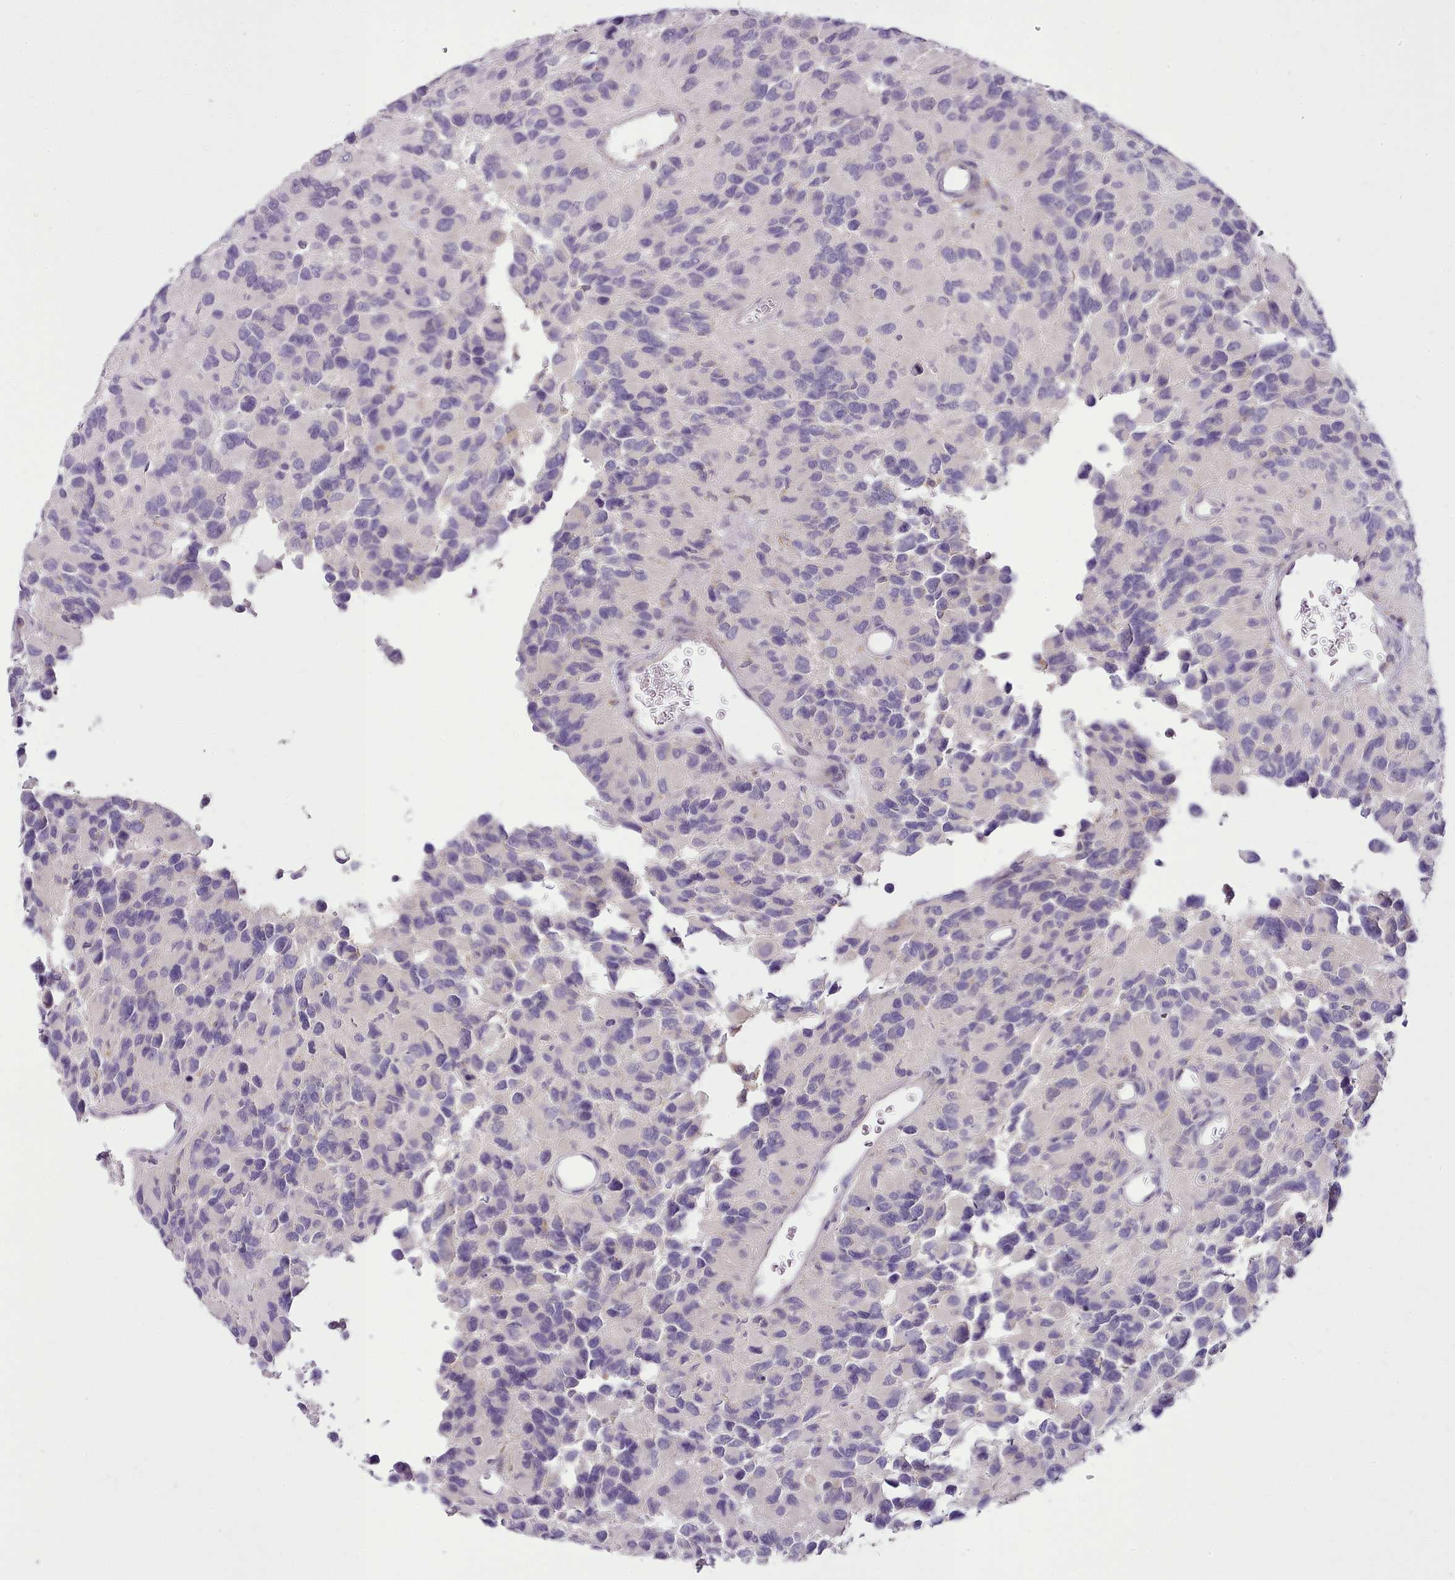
{"staining": {"intensity": "negative", "quantity": "none", "location": "none"}, "tissue": "glioma", "cell_type": "Tumor cells", "image_type": "cancer", "snomed": [{"axis": "morphology", "description": "Glioma, malignant, High grade"}, {"axis": "topography", "description": "Brain"}], "caption": "The immunohistochemistry image has no significant positivity in tumor cells of glioma tissue.", "gene": "FAM83E", "patient": {"sex": "male", "age": 77}}